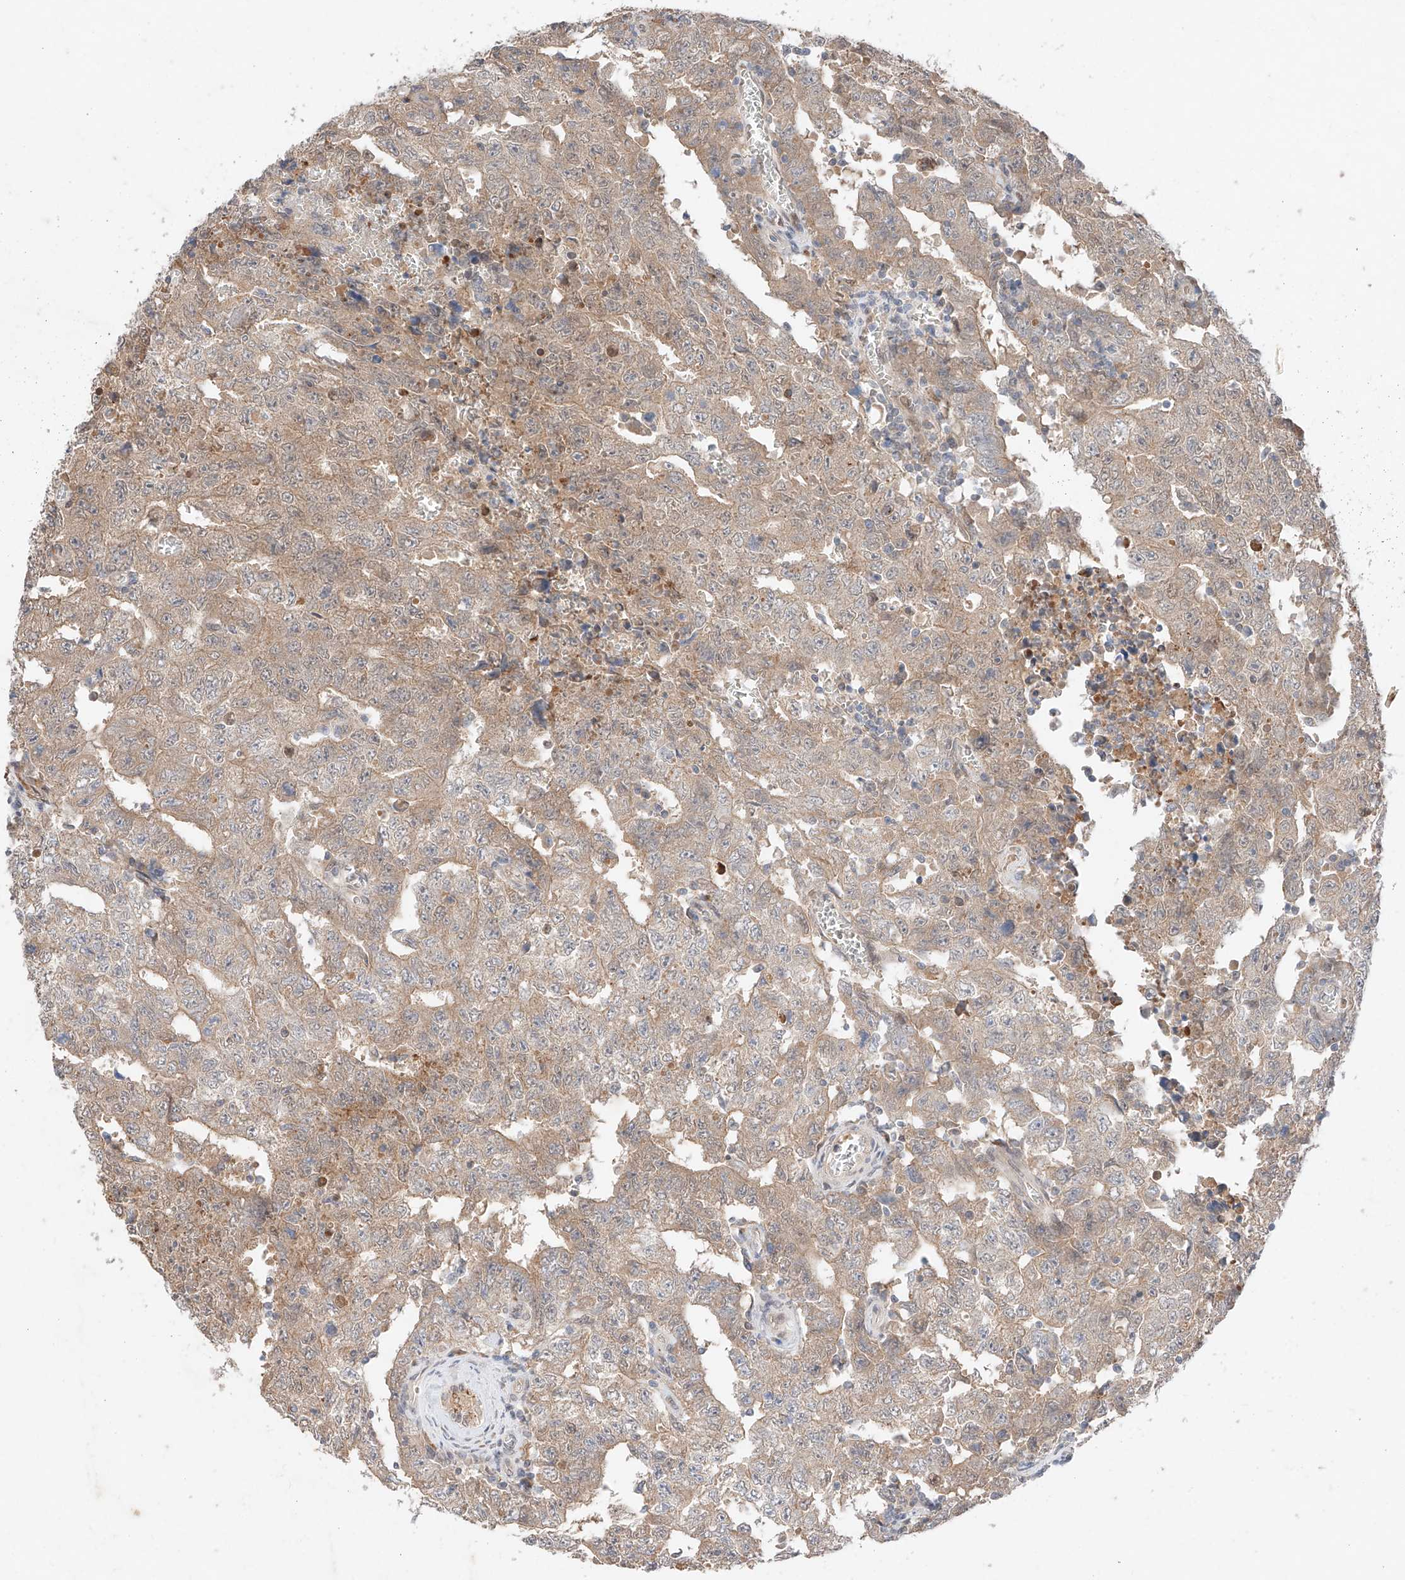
{"staining": {"intensity": "weak", "quantity": "25%-75%", "location": "cytoplasmic/membranous"}, "tissue": "testis cancer", "cell_type": "Tumor cells", "image_type": "cancer", "snomed": [{"axis": "morphology", "description": "Carcinoma, Embryonal, NOS"}, {"axis": "topography", "description": "Testis"}], "caption": "DAB (3,3'-diaminobenzidine) immunohistochemical staining of embryonal carcinoma (testis) displays weak cytoplasmic/membranous protein positivity in about 25%-75% of tumor cells. The protein is stained brown, and the nuclei are stained in blue (DAB IHC with brightfield microscopy, high magnification).", "gene": "GCNT1", "patient": {"sex": "male", "age": 26}}